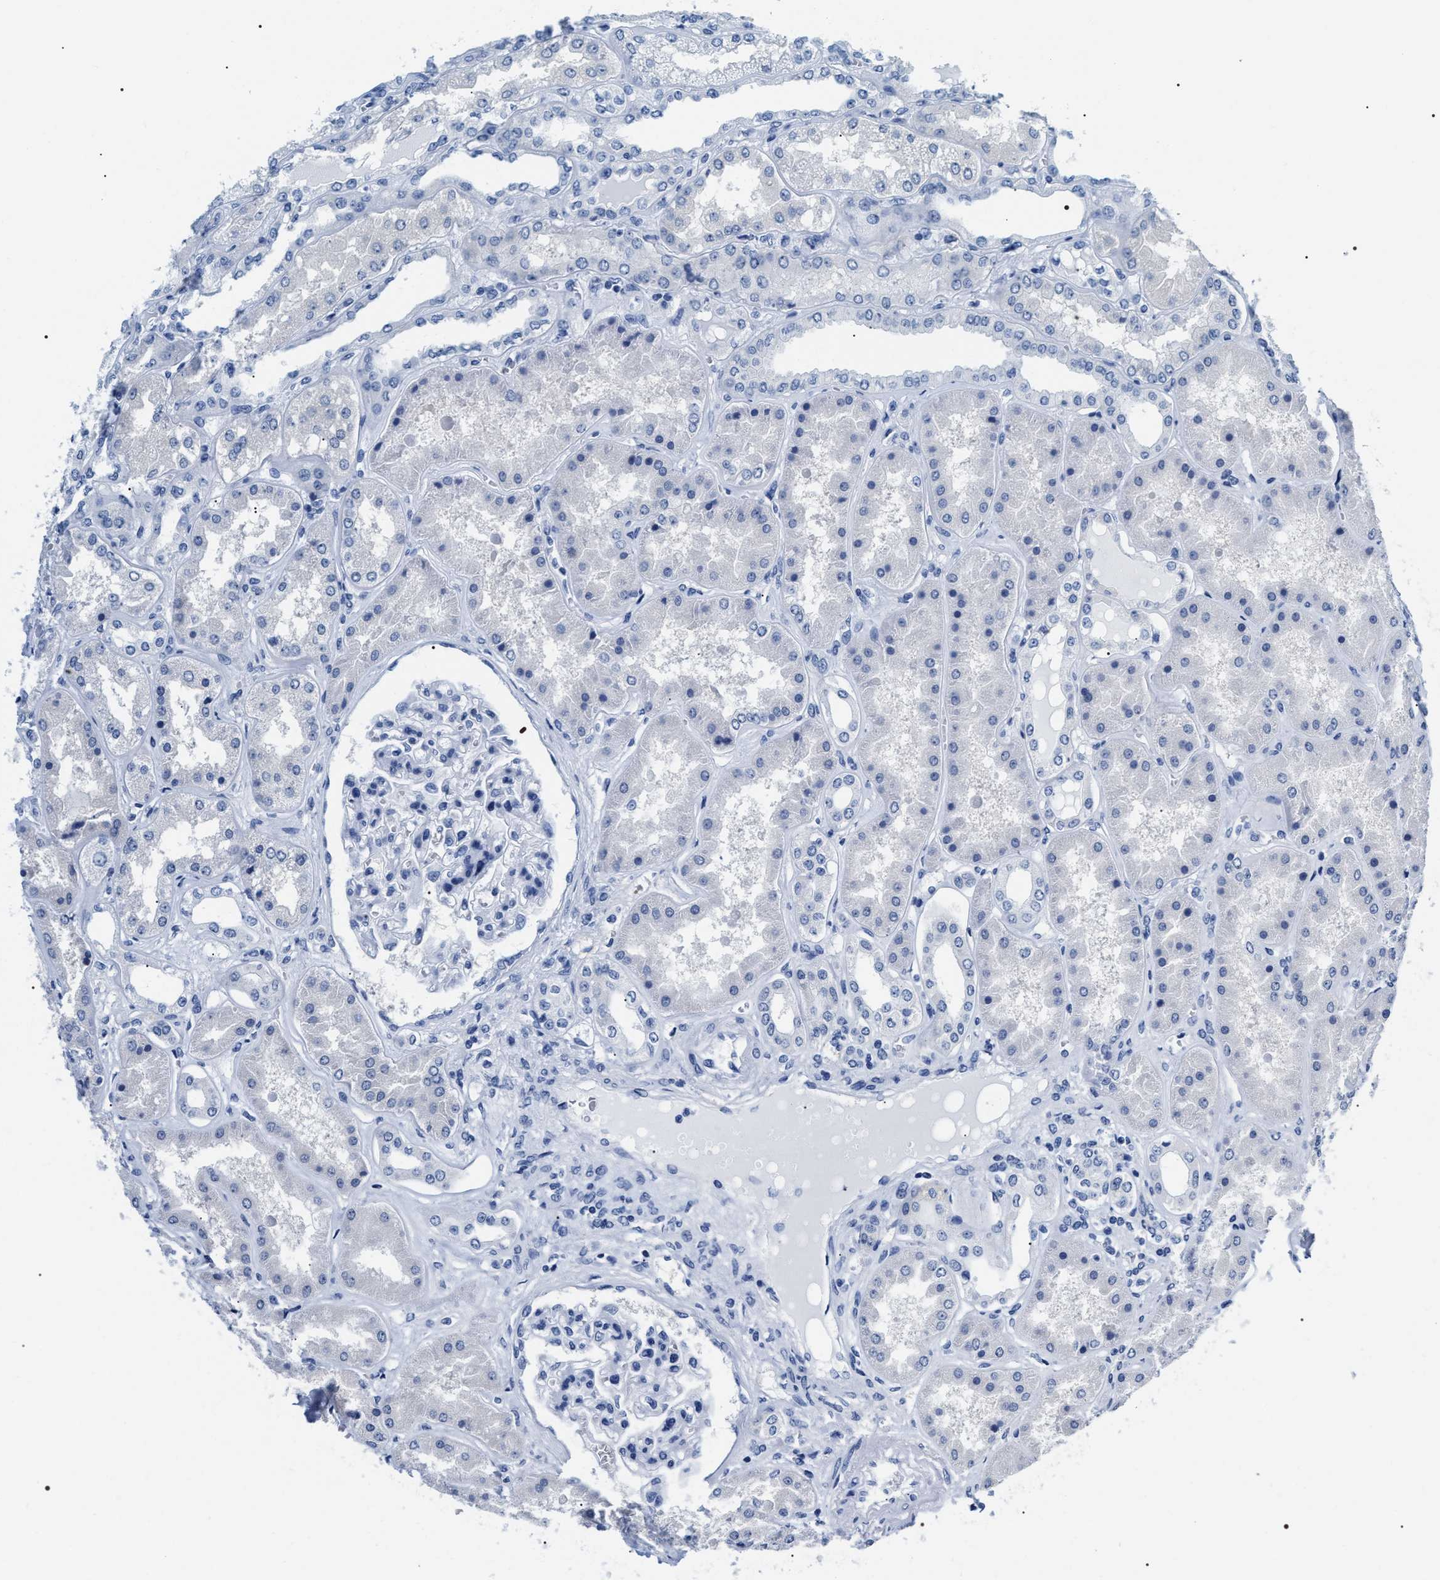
{"staining": {"intensity": "negative", "quantity": "none", "location": "none"}, "tissue": "kidney", "cell_type": "Cells in glomeruli", "image_type": "normal", "snomed": [{"axis": "morphology", "description": "Normal tissue, NOS"}, {"axis": "topography", "description": "Kidney"}], "caption": "High magnification brightfield microscopy of unremarkable kidney stained with DAB (brown) and counterstained with hematoxylin (blue): cells in glomeruli show no significant staining. (Brightfield microscopy of DAB (3,3'-diaminobenzidine) IHC at high magnification).", "gene": "ADH4", "patient": {"sex": "female", "age": 56}}